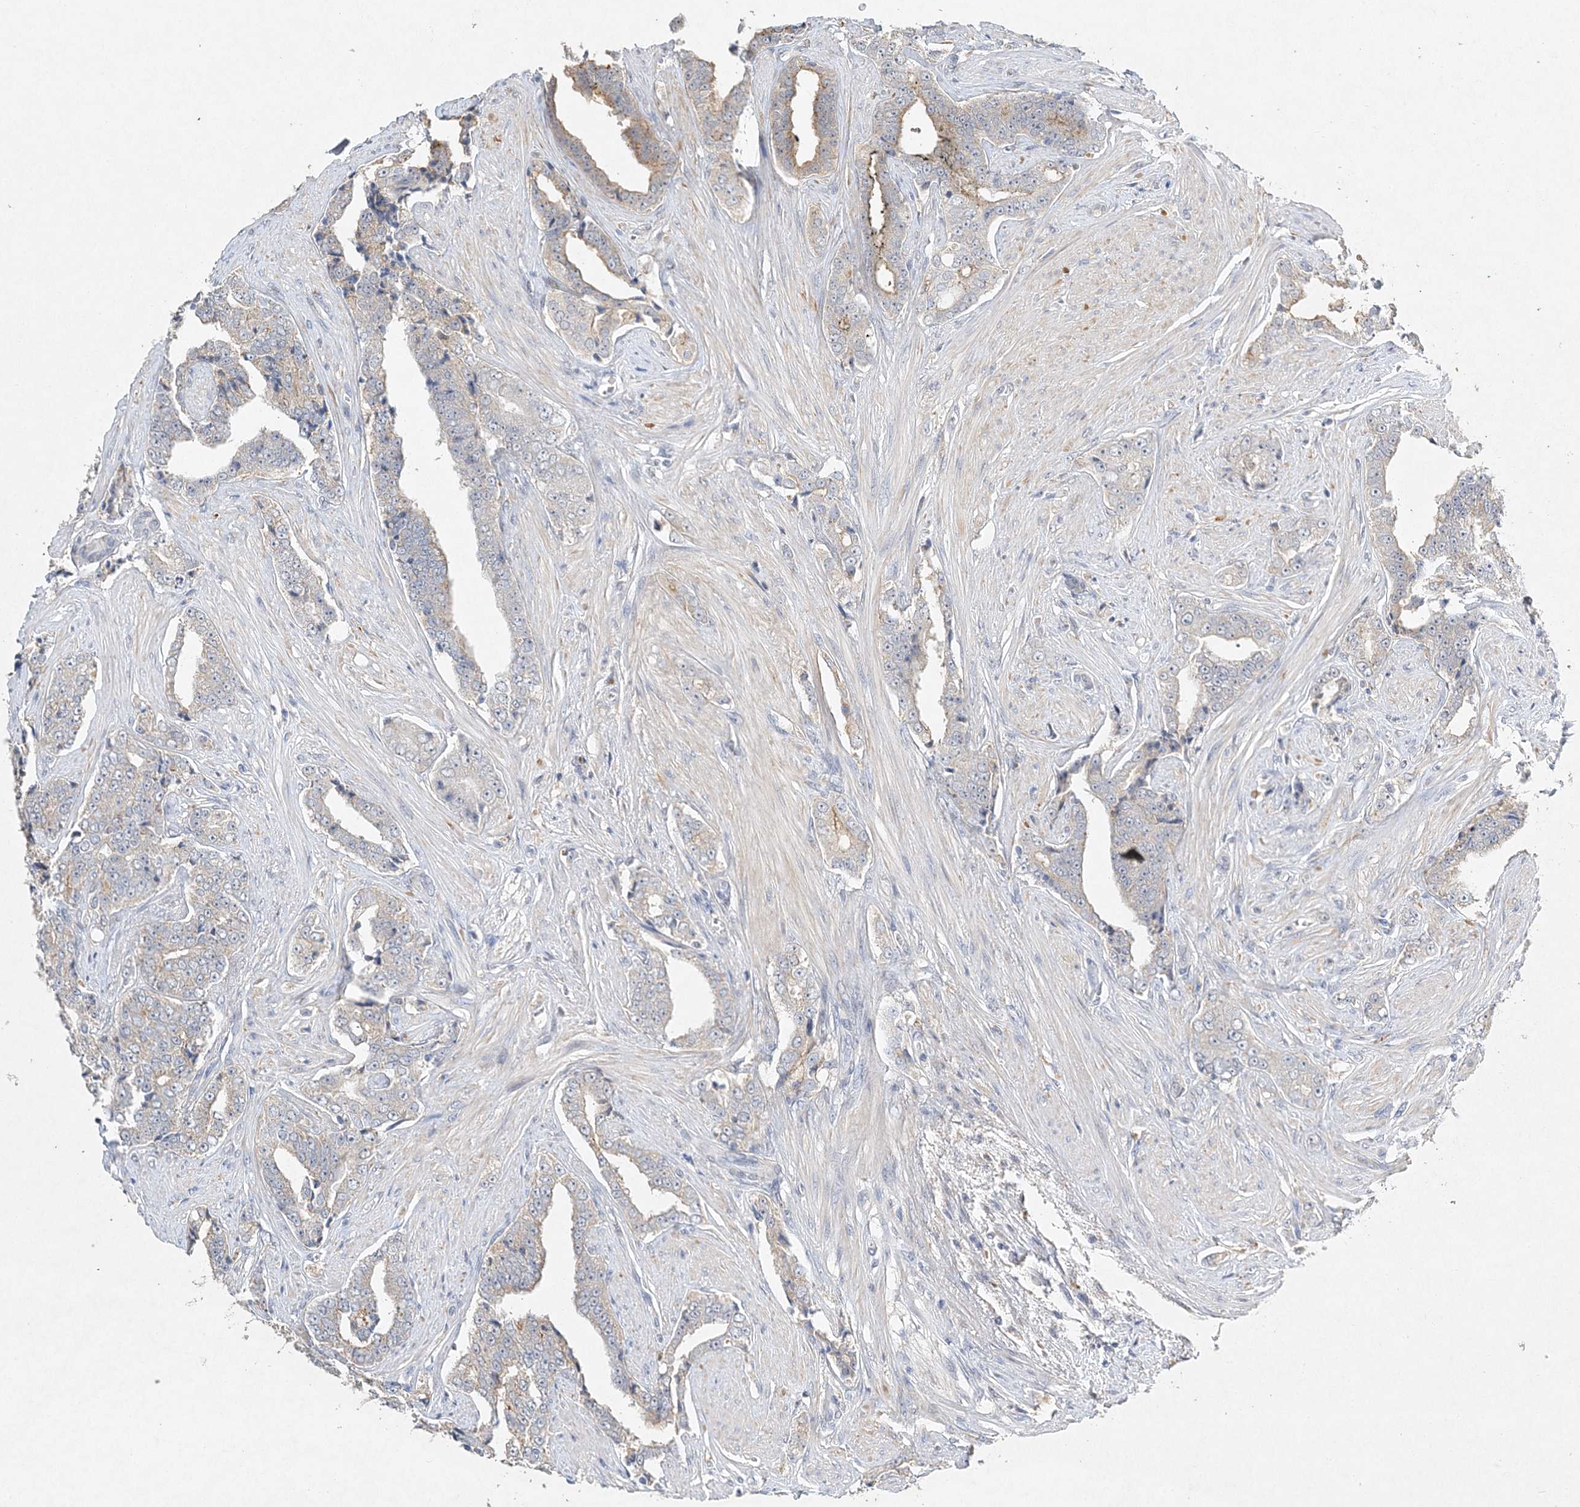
{"staining": {"intensity": "moderate", "quantity": "<25%", "location": "cytoplasmic/membranous"}, "tissue": "prostate cancer", "cell_type": "Tumor cells", "image_type": "cancer", "snomed": [{"axis": "morphology", "description": "Adenocarcinoma, High grade"}, {"axis": "topography", "description": "Prostate"}], "caption": "A brown stain labels moderate cytoplasmic/membranous staining of a protein in prostate high-grade adenocarcinoma tumor cells.", "gene": "MAT2B", "patient": {"sex": "male", "age": 71}}